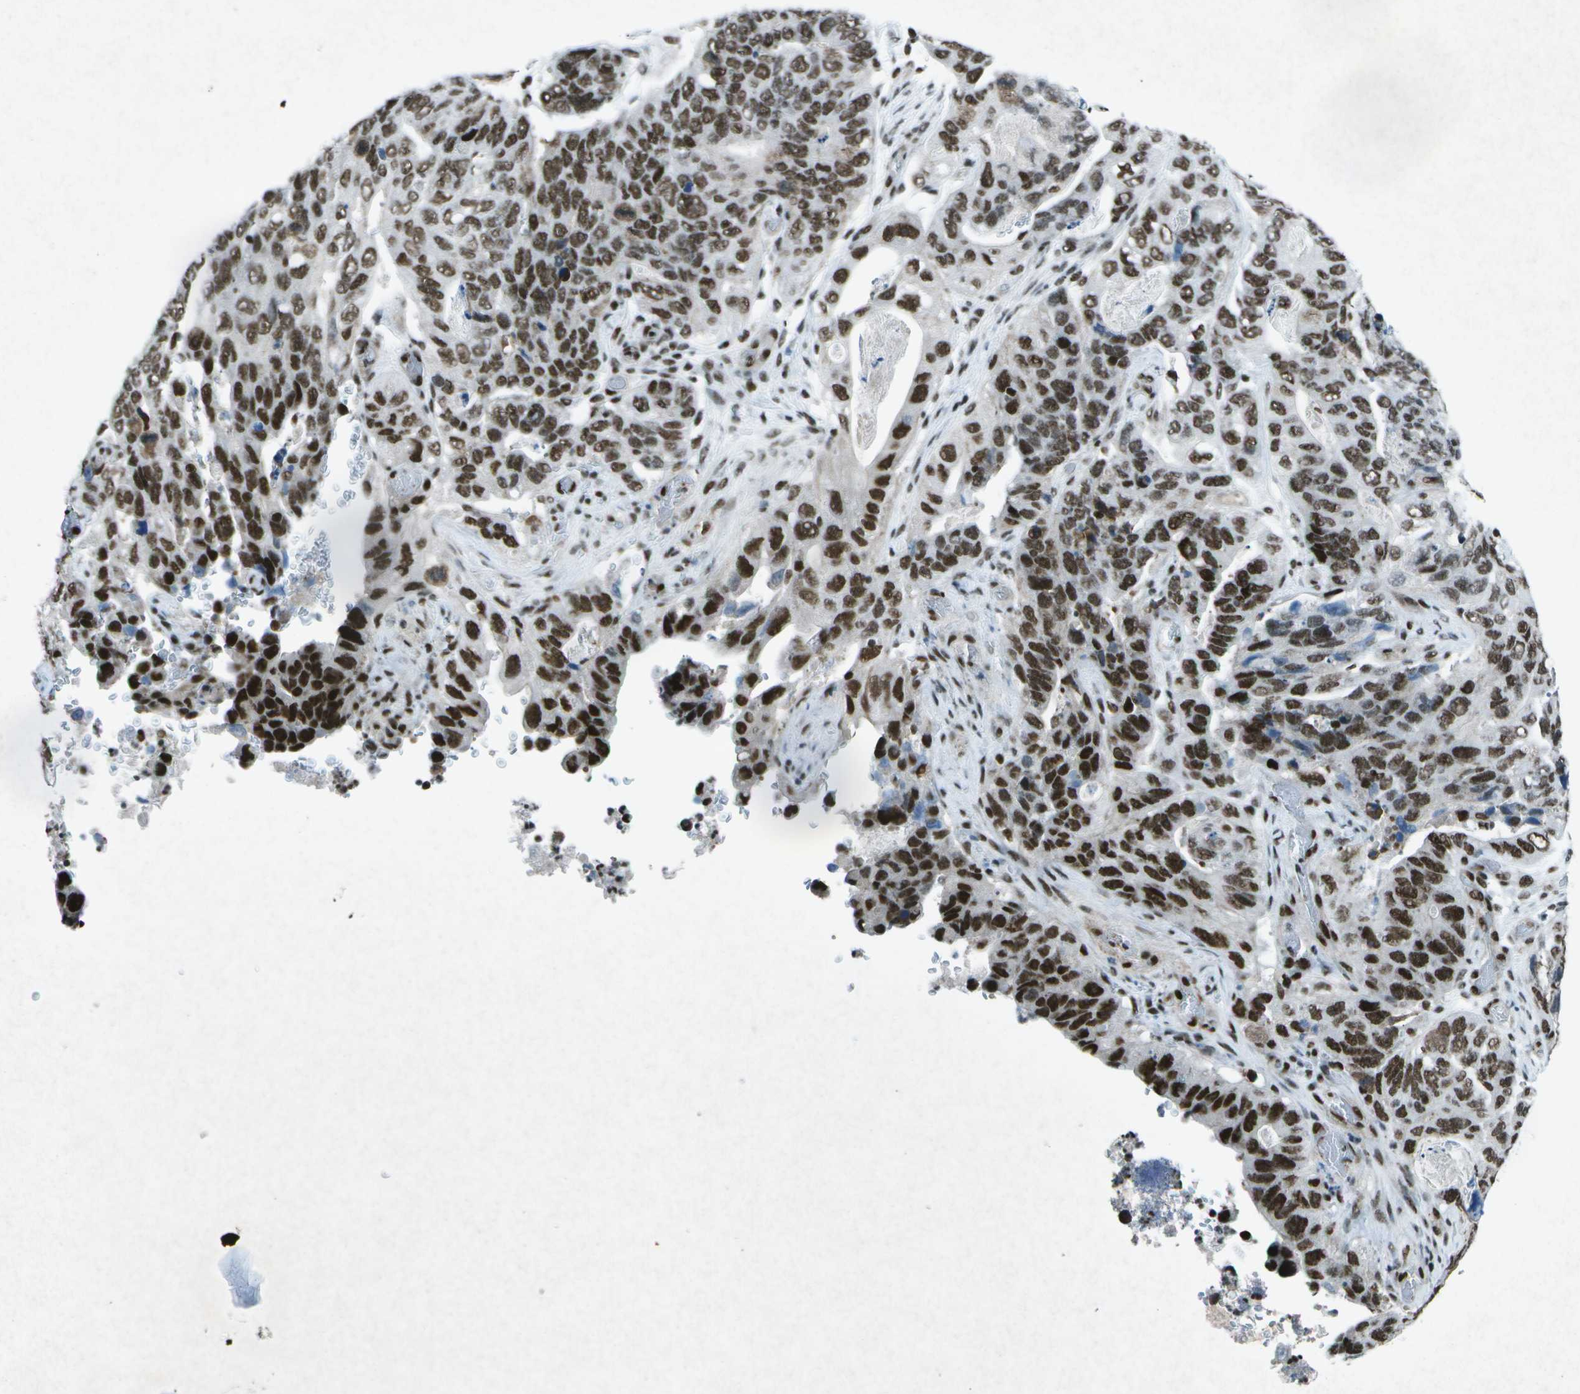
{"staining": {"intensity": "strong", "quantity": ">75%", "location": "nuclear"}, "tissue": "stomach cancer", "cell_type": "Tumor cells", "image_type": "cancer", "snomed": [{"axis": "morphology", "description": "Adenocarcinoma, NOS"}, {"axis": "topography", "description": "Stomach"}], "caption": "Protein expression analysis of human stomach cancer (adenocarcinoma) reveals strong nuclear staining in about >75% of tumor cells.", "gene": "MTA2", "patient": {"sex": "female", "age": 89}}